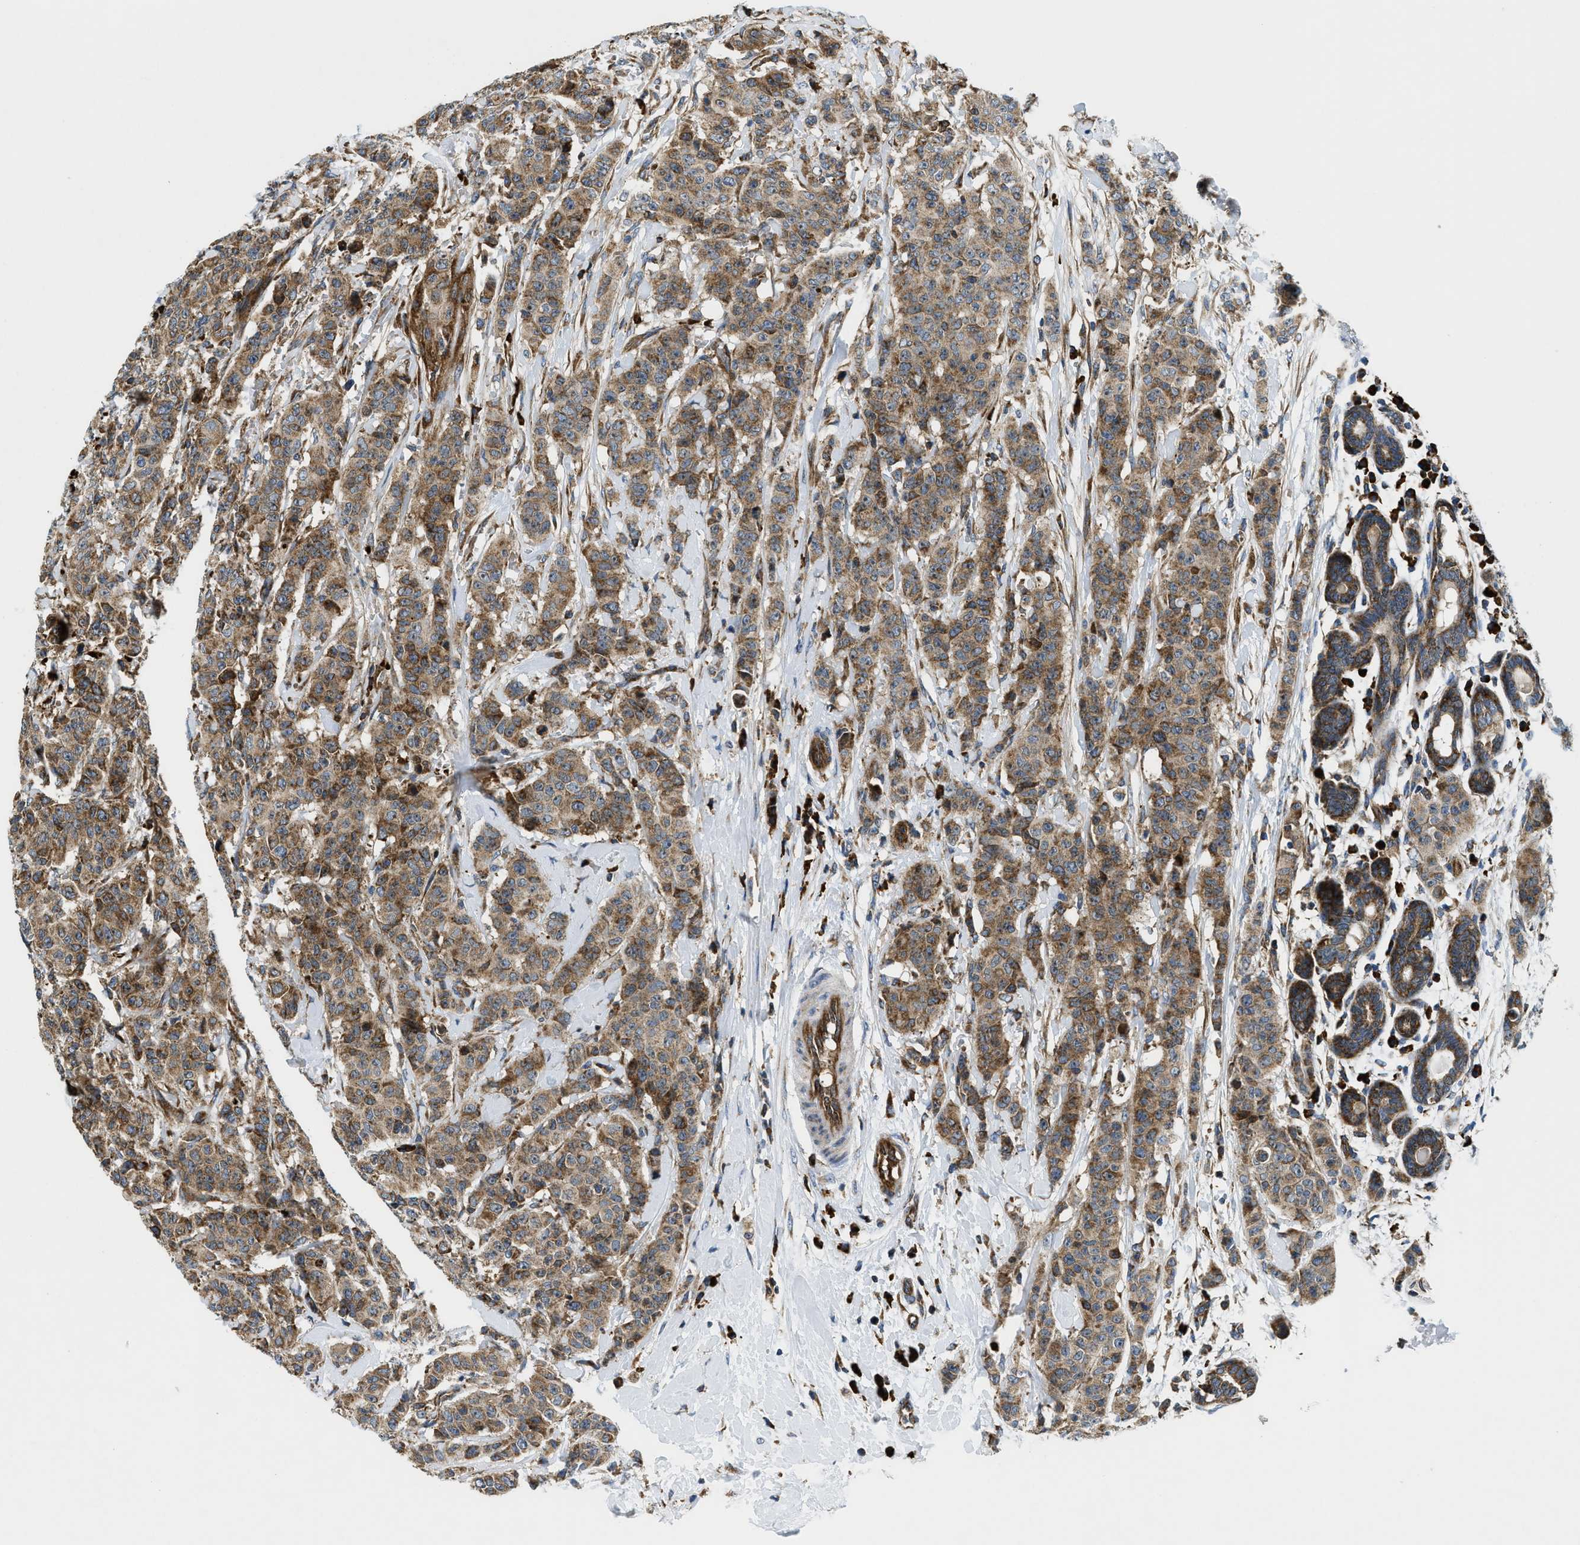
{"staining": {"intensity": "moderate", "quantity": ">75%", "location": "cytoplasmic/membranous"}, "tissue": "breast cancer", "cell_type": "Tumor cells", "image_type": "cancer", "snomed": [{"axis": "morphology", "description": "Normal tissue, NOS"}, {"axis": "morphology", "description": "Duct carcinoma"}, {"axis": "topography", "description": "Breast"}], "caption": "Infiltrating ductal carcinoma (breast) tissue reveals moderate cytoplasmic/membranous expression in approximately >75% of tumor cells, visualized by immunohistochemistry. (Brightfield microscopy of DAB IHC at high magnification).", "gene": "CSPG4", "patient": {"sex": "female", "age": 40}}